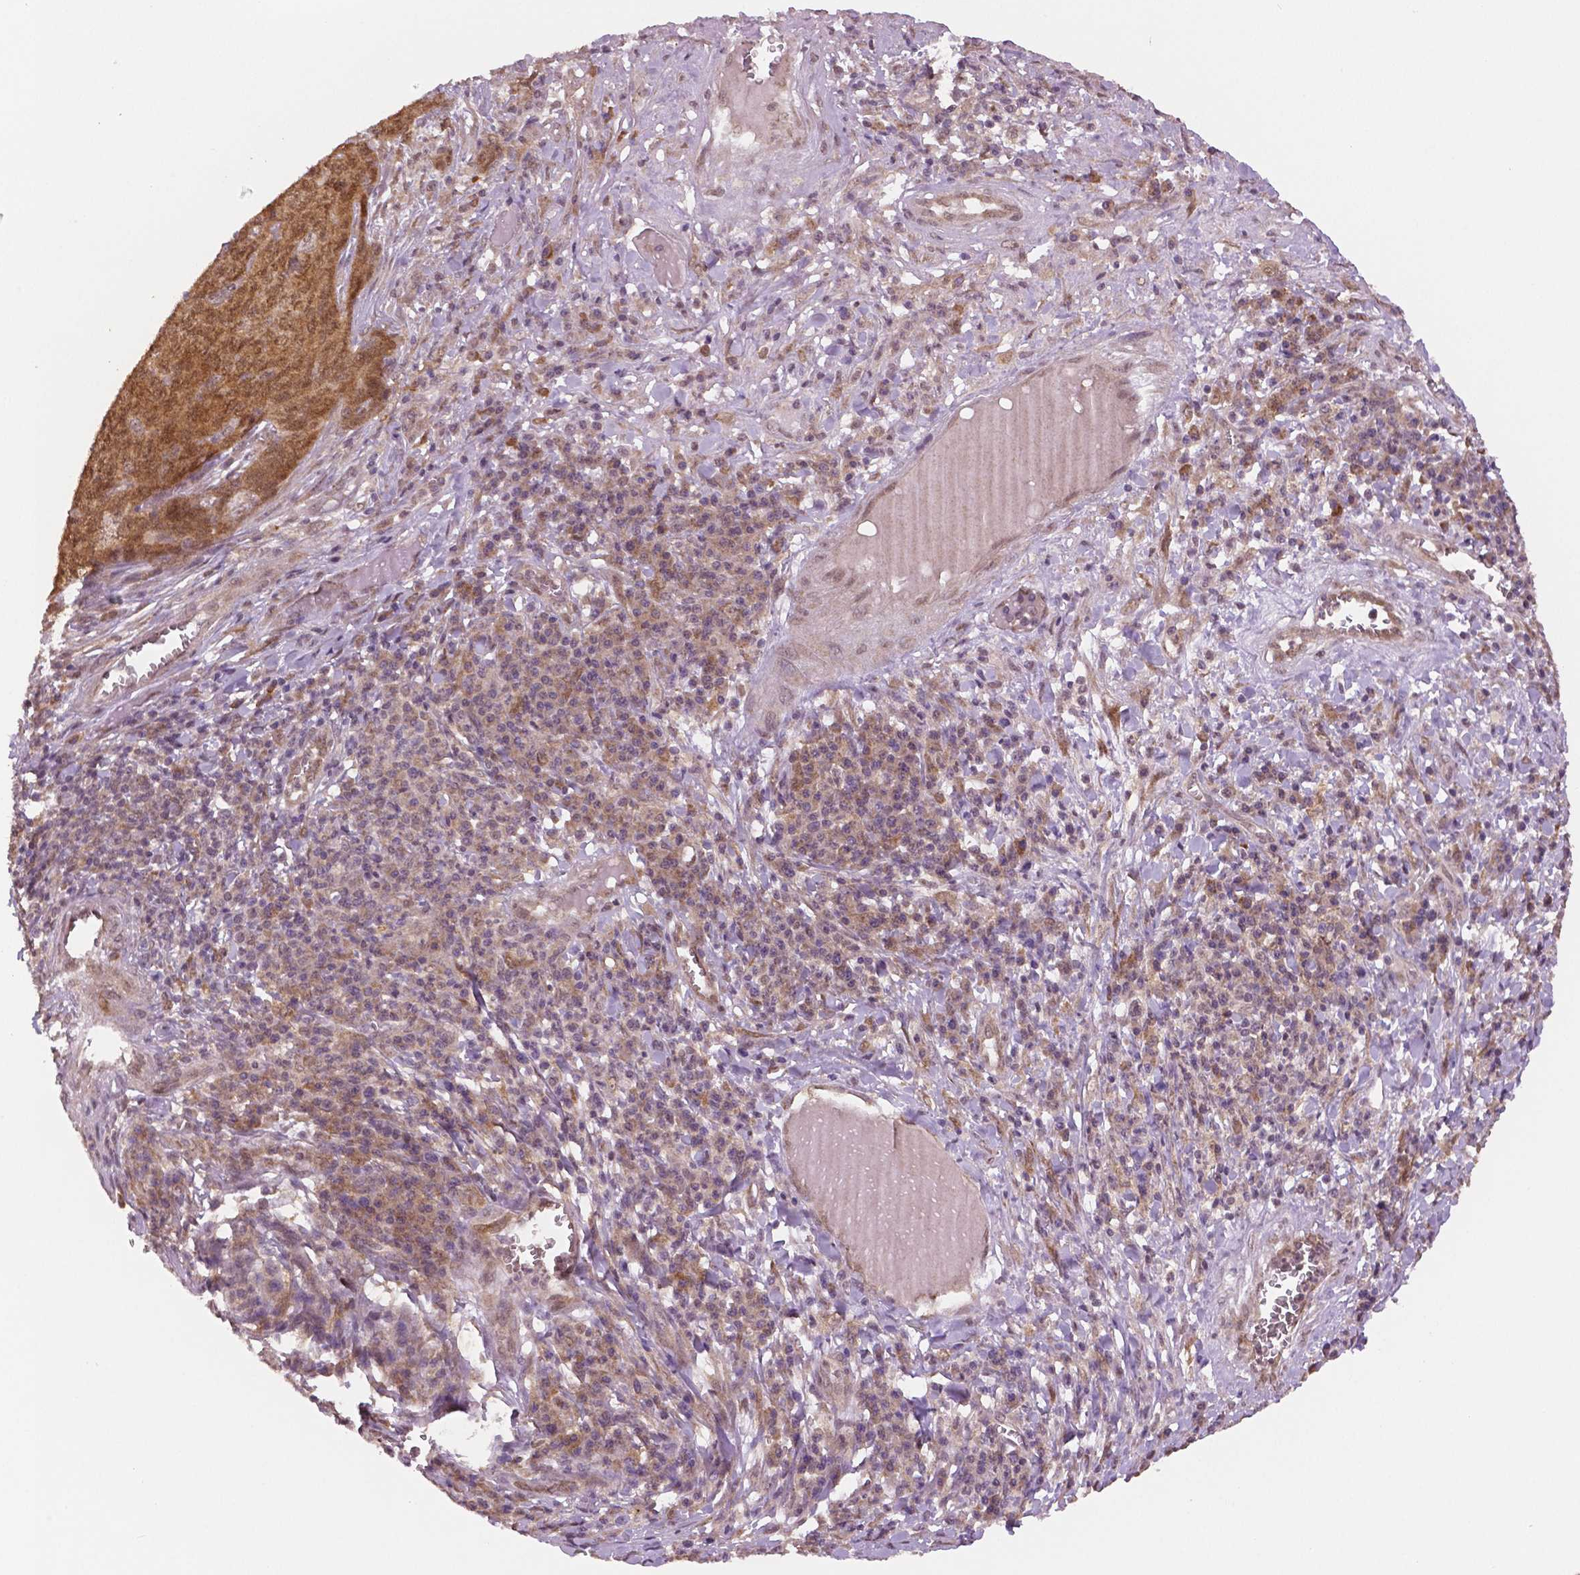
{"staining": {"intensity": "moderate", "quantity": ">75%", "location": "cytoplasmic/membranous"}, "tissue": "skin cancer", "cell_type": "Tumor cells", "image_type": "cancer", "snomed": [{"axis": "morphology", "description": "Squamous cell carcinoma, NOS"}, {"axis": "topography", "description": "Skin"}, {"axis": "topography", "description": "Anal"}], "caption": "This histopathology image exhibits immunohistochemistry (IHC) staining of human skin squamous cell carcinoma, with medium moderate cytoplasmic/membranous positivity in about >75% of tumor cells.", "gene": "STAT3", "patient": {"sex": "female", "age": 51}}